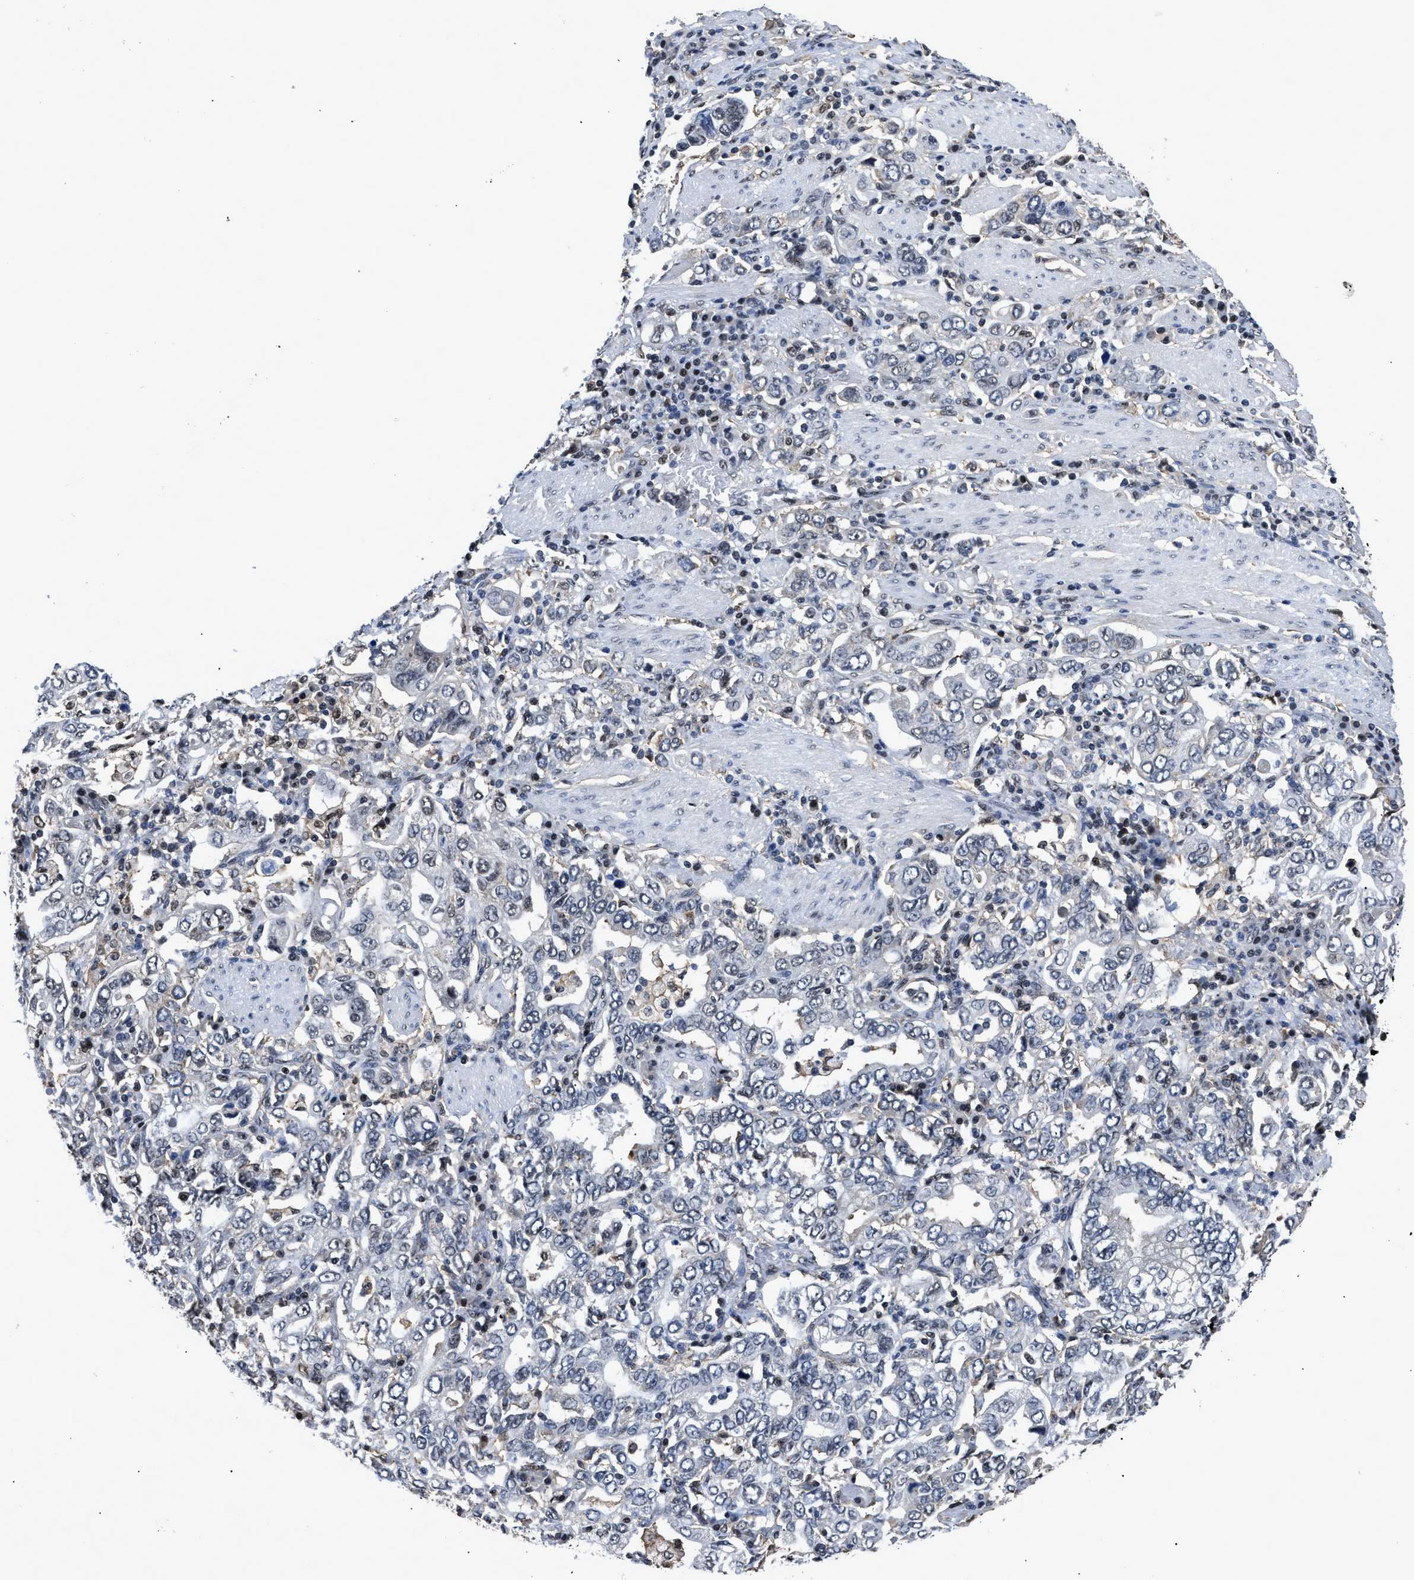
{"staining": {"intensity": "negative", "quantity": "none", "location": "none"}, "tissue": "stomach cancer", "cell_type": "Tumor cells", "image_type": "cancer", "snomed": [{"axis": "morphology", "description": "Adenocarcinoma, NOS"}, {"axis": "topography", "description": "Stomach, upper"}], "caption": "A high-resolution image shows immunohistochemistry (IHC) staining of stomach adenocarcinoma, which reveals no significant expression in tumor cells. (Brightfield microscopy of DAB immunohistochemistry (IHC) at high magnification).", "gene": "HNRNPH2", "patient": {"sex": "male", "age": 62}}